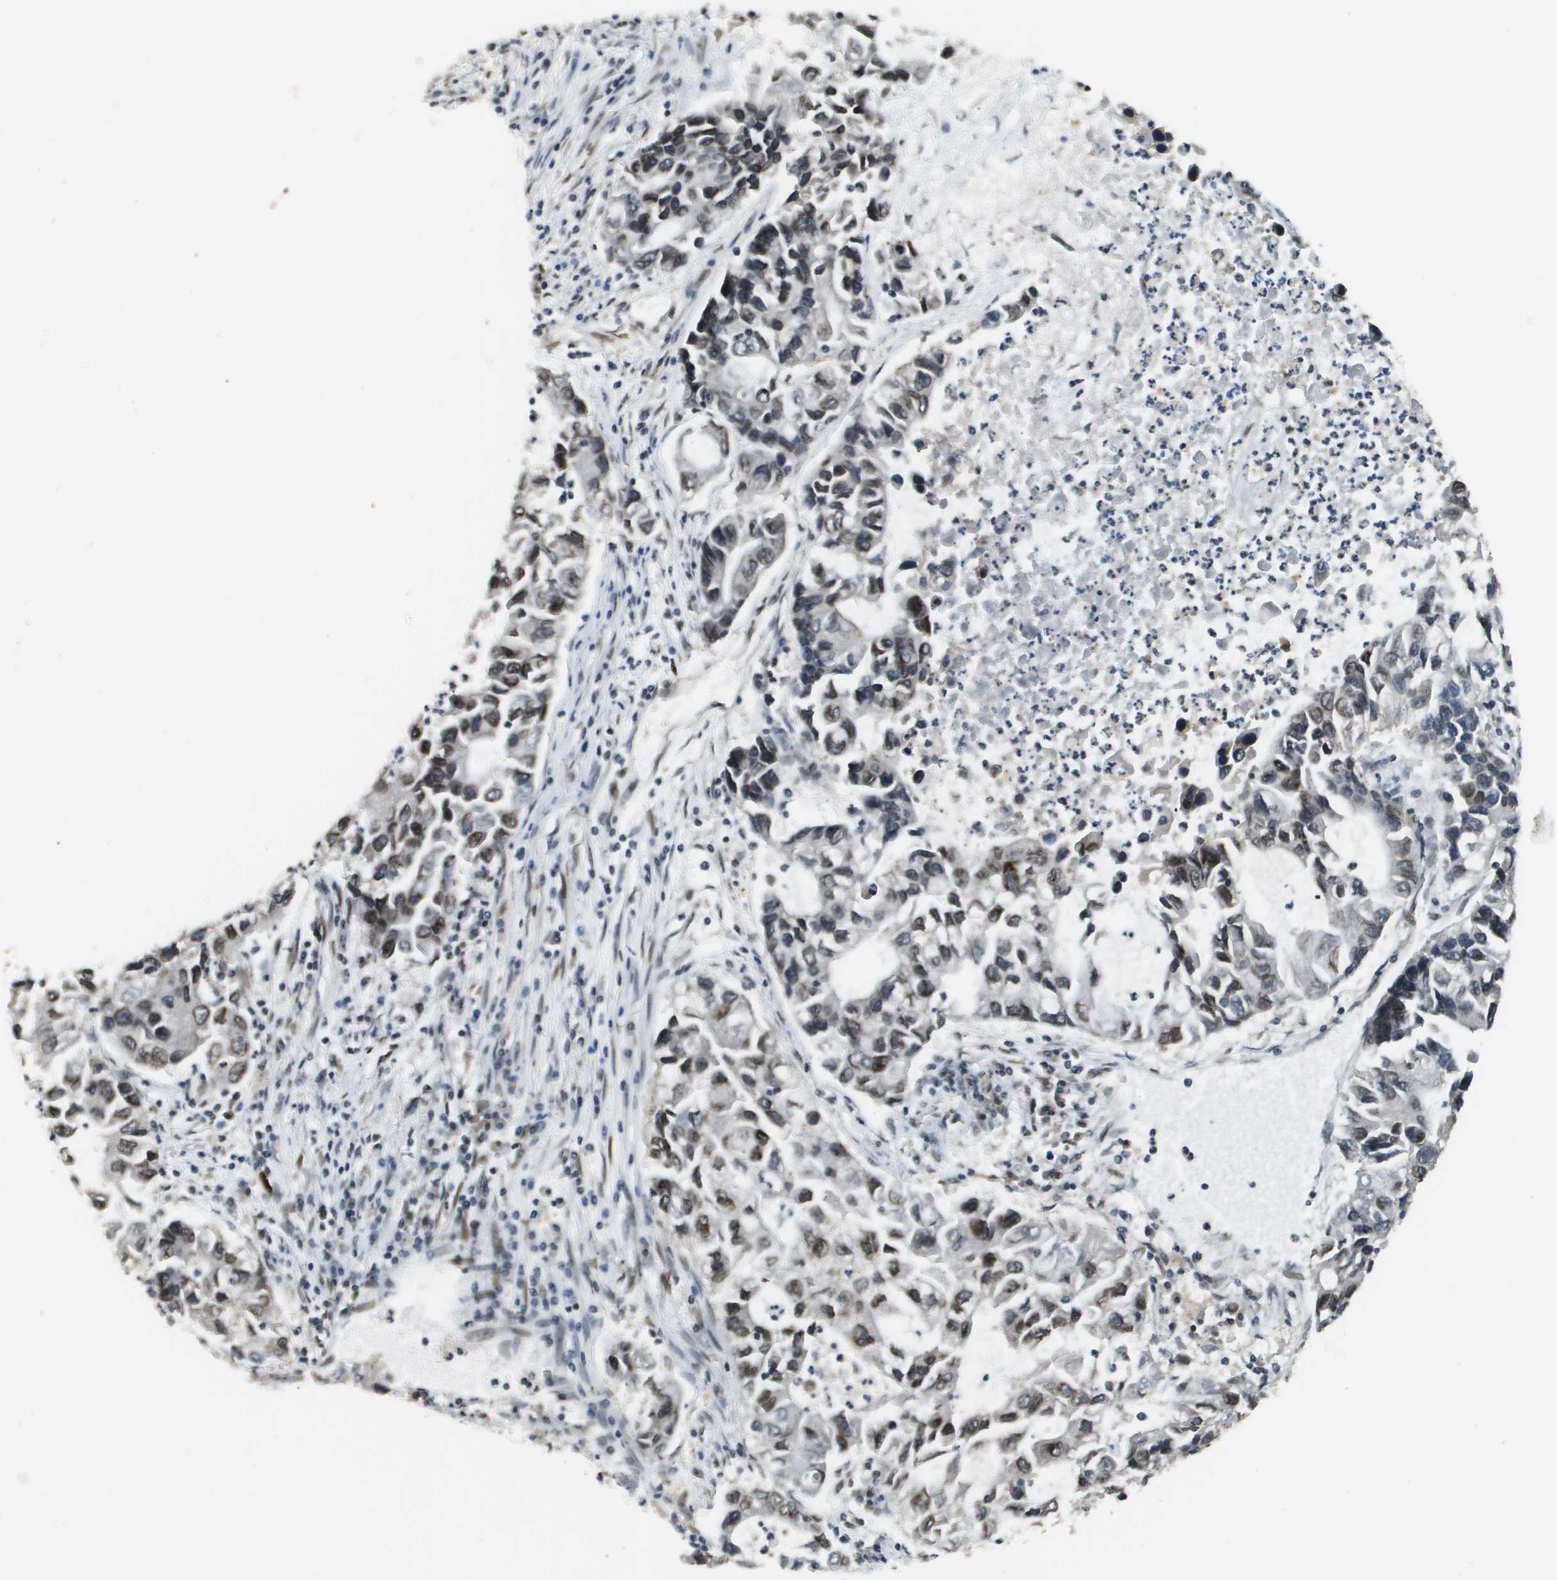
{"staining": {"intensity": "moderate", "quantity": "25%-75%", "location": "nuclear"}, "tissue": "lung cancer", "cell_type": "Tumor cells", "image_type": "cancer", "snomed": [{"axis": "morphology", "description": "Adenocarcinoma, NOS"}, {"axis": "topography", "description": "Lung"}], "caption": "Moderate nuclear protein staining is identified in approximately 25%-75% of tumor cells in adenocarcinoma (lung).", "gene": "FANCC", "patient": {"sex": "female", "age": 51}}